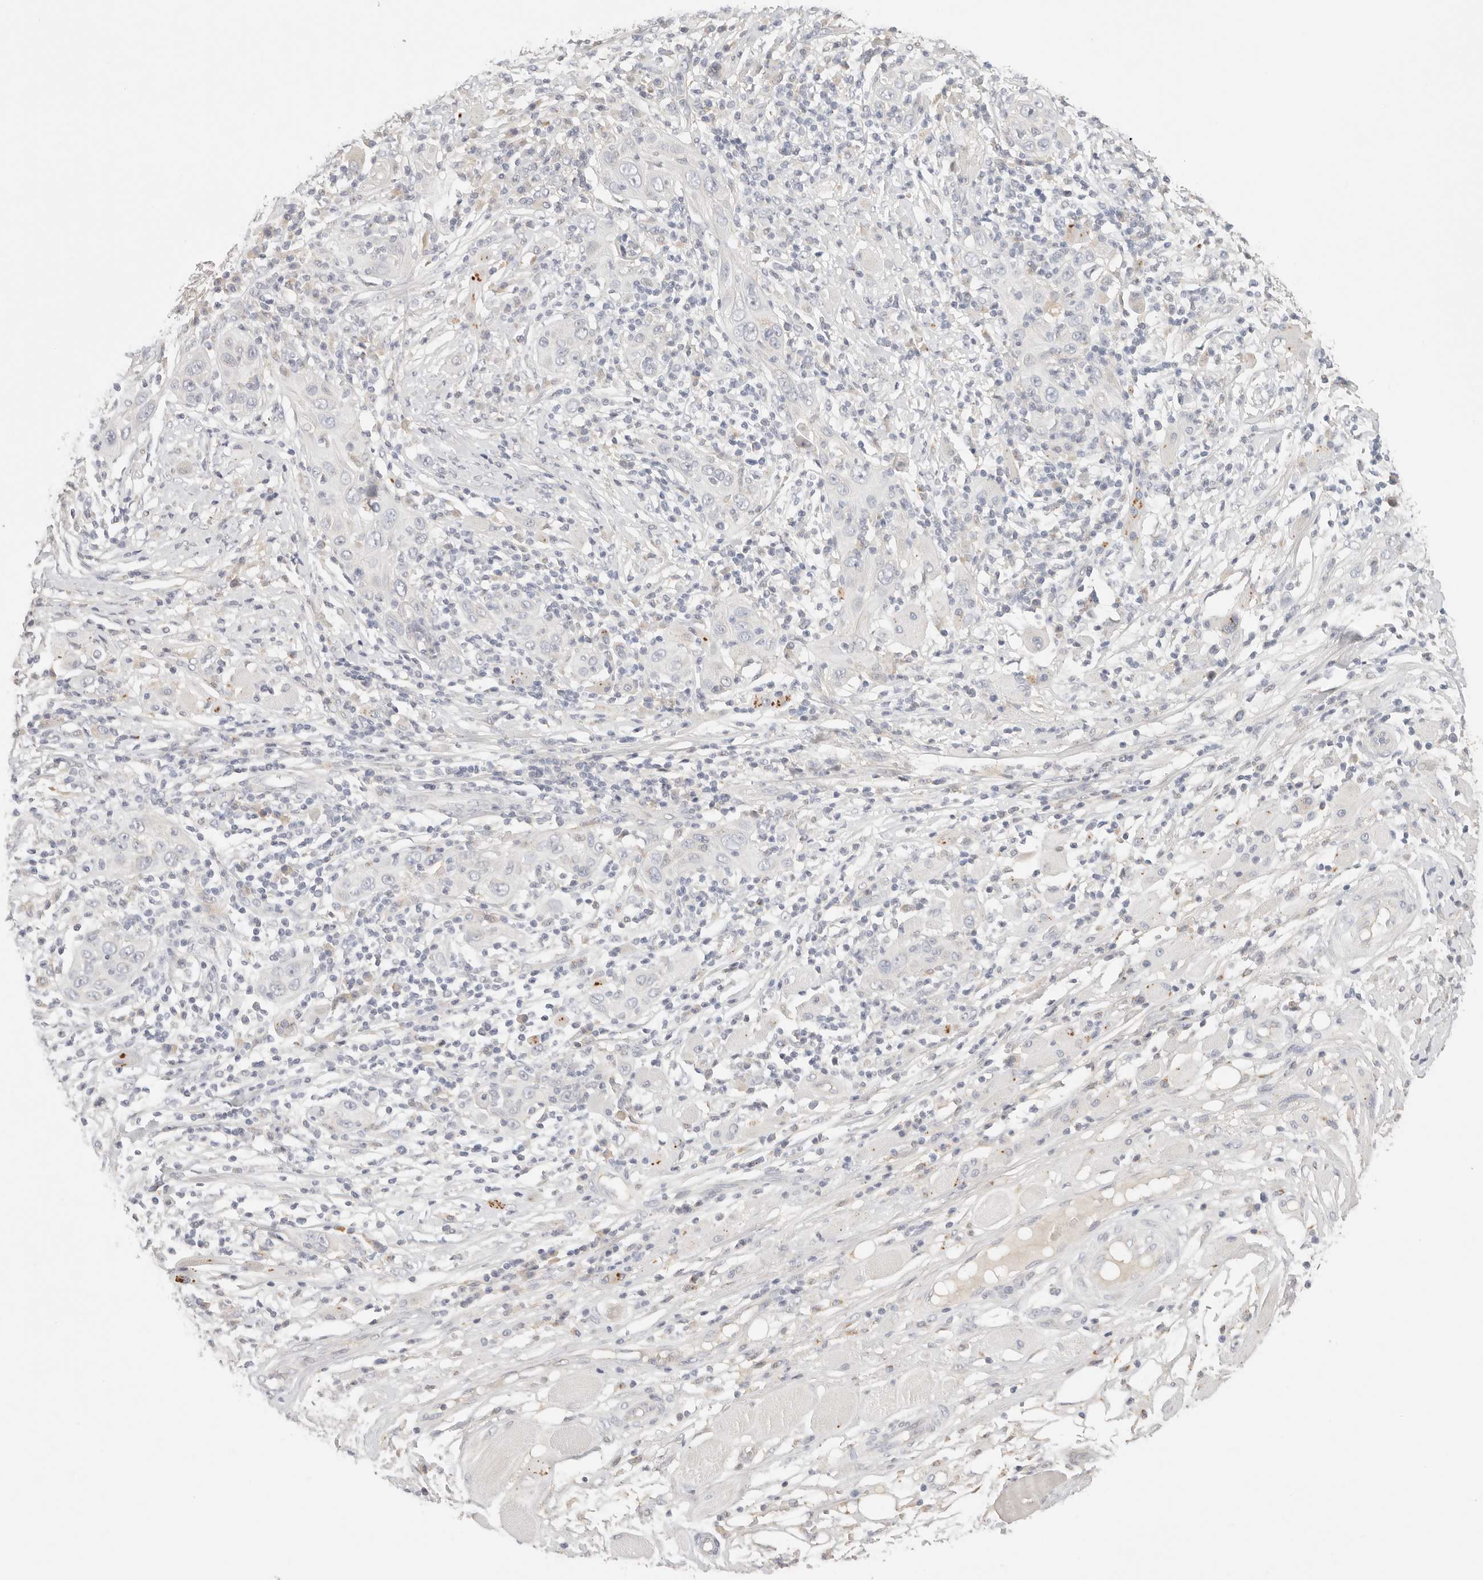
{"staining": {"intensity": "moderate", "quantity": "<25%", "location": "cytoplasmic/membranous"}, "tissue": "skin cancer", "cell_type": "Tumor cells", "image_type": "cancer", "snomed": [{"axis": "morphology", "description": "Squamous cell carcinoma, NOS"}, {"axis": "topography", "description": "Skin"}], "caption": "Protein staining by IHC shows moderate cytoplasmic/membranous staining in approximately <25% of tumor cells in squamous cell carcinoma (skin). (Stains: DAB in brown, nuclei in blue, Microscopy: brightfield microscopy at high magnification).", "gene": "CEP120", "patient": {"sex": "female", "age": 88}}